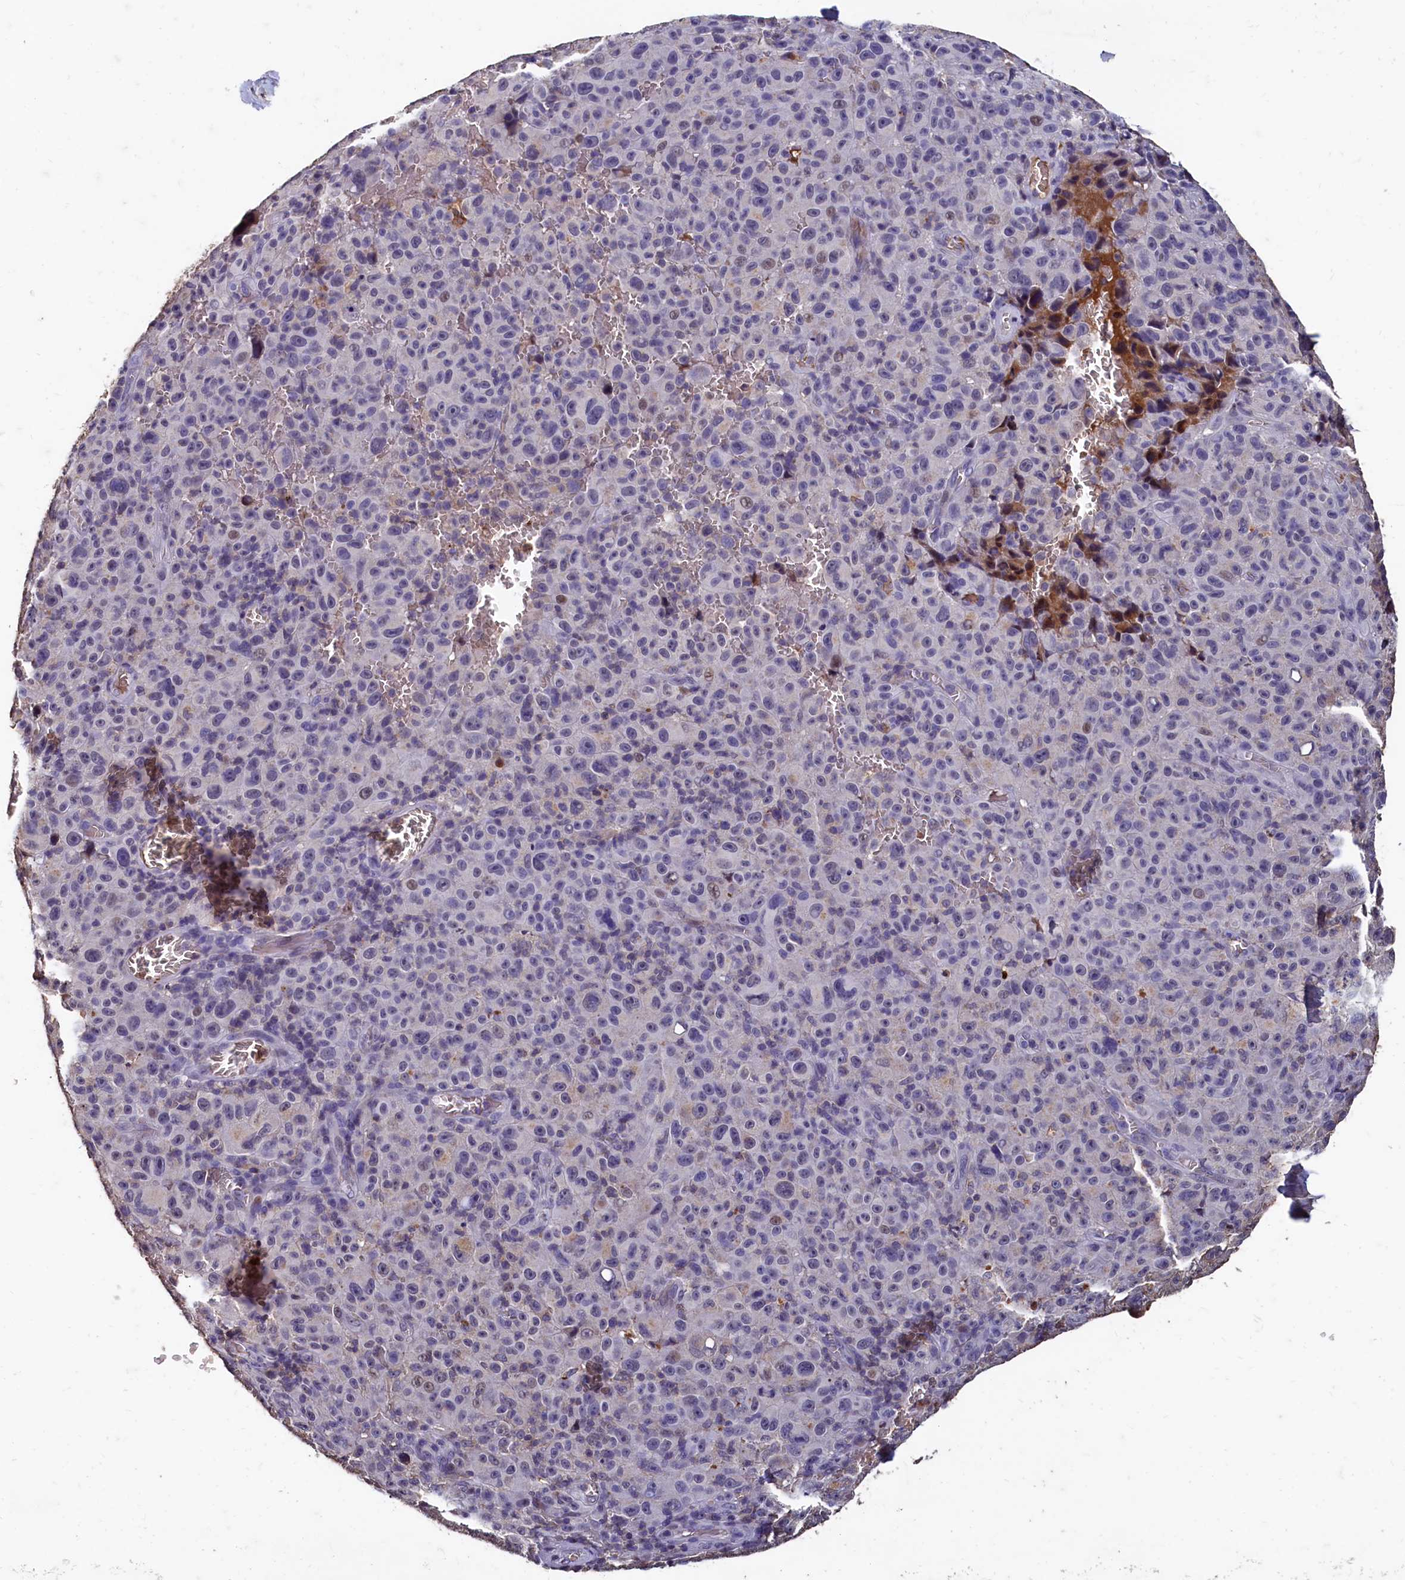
{"staining": {"intensity": "weak", "quantity": "<25%", "location": "nuclear"}, "tissue": "melanoma", "cell_type": "Tumor cells", "image_type": "cancer", "snomed": [{"axis": "morphology", "description": "Malignant melanoma, NOS"}, {"axis": "topography", "description": "Skin"}], "caption": "High magnification brightfield microscopy of malignant melanoma stained with DAB (3,3'-diaminobenzidine) (brown) and counterstained with hematoxylin (blue): tumor cells show no significant positivity.", "gene": "CSTPP1", "patient": {"sex": "female", "age": 82}}